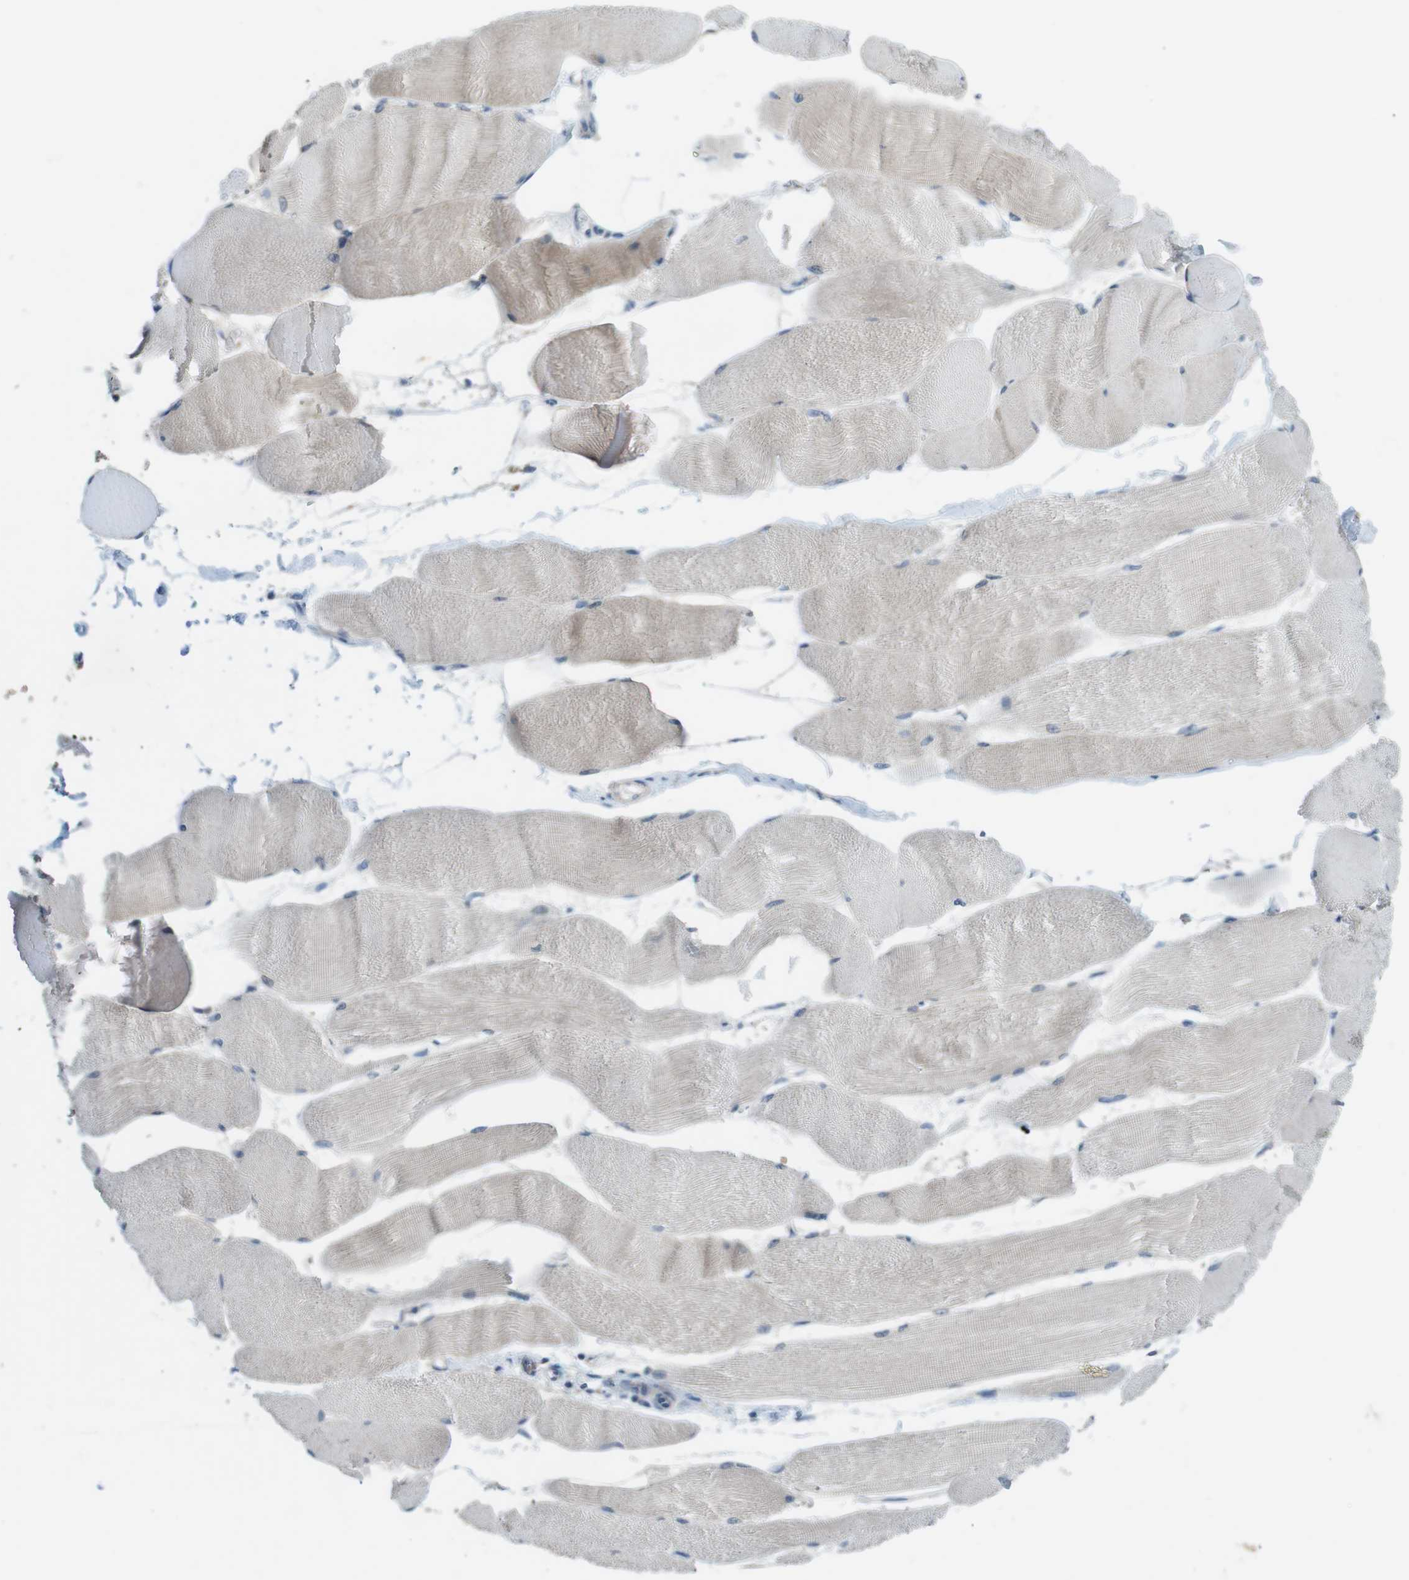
{"staining": {"intensity": "negative", "quantity": "none", "location": "none"}, "tissue": "skeletal muscle", "cell_type": "Myocytes", "image_type": "normal", "snomed": [{"axis": "morphology", "description": "Normal tissue, NOS"}, {"axis": "morphology", "description": "Squamous cell carcinoma, NOS"}, {"axis": "topography", "description": "Skeletal muscle"}], "caption": "Skeletal muscle stained for a protein using immunohistochemistry (IHC) exhibits no positivity myocytes.", "gene": "TYW1", "patient": {"sex": "male", "age": 51}}